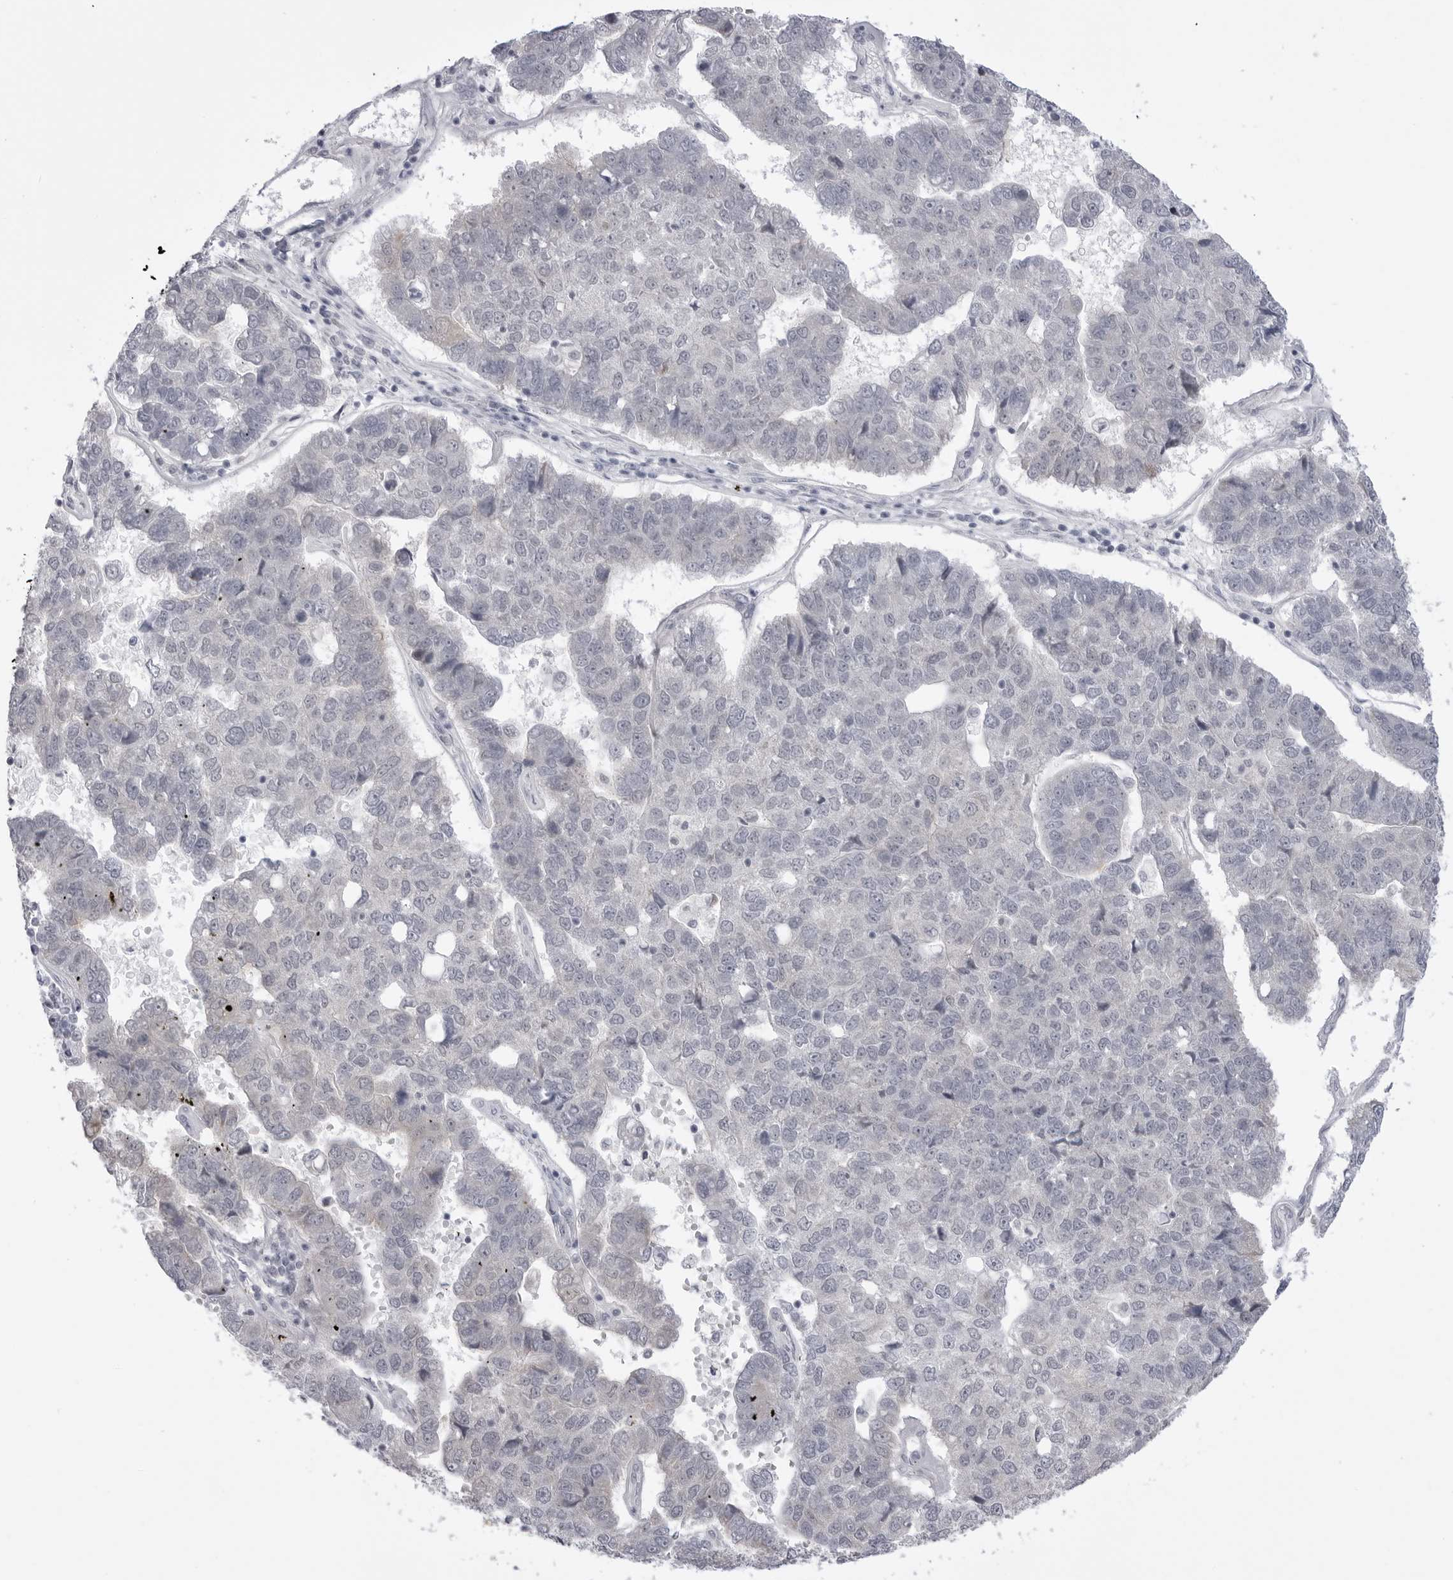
{"staining": {"intensity": "negative", "quantity": "none", "location": "none"}, "tissue": "pancreatic cancer", "cell_type": "Tumor cells", "image_type": "cancer", "snomed": [{"axis": "morphology", "description": "Adenocarcinoma, NOS"}, {"axis": "topography", "description": "Pancreas"}], "caption": "Immunohistochemical staining of adenocarcinoma (pancreatic) reveals no significant staining in tumor cells. Nuclei are stained in blue.", "gene": "FH", "patient": {"sex": "female", "age": 61}}